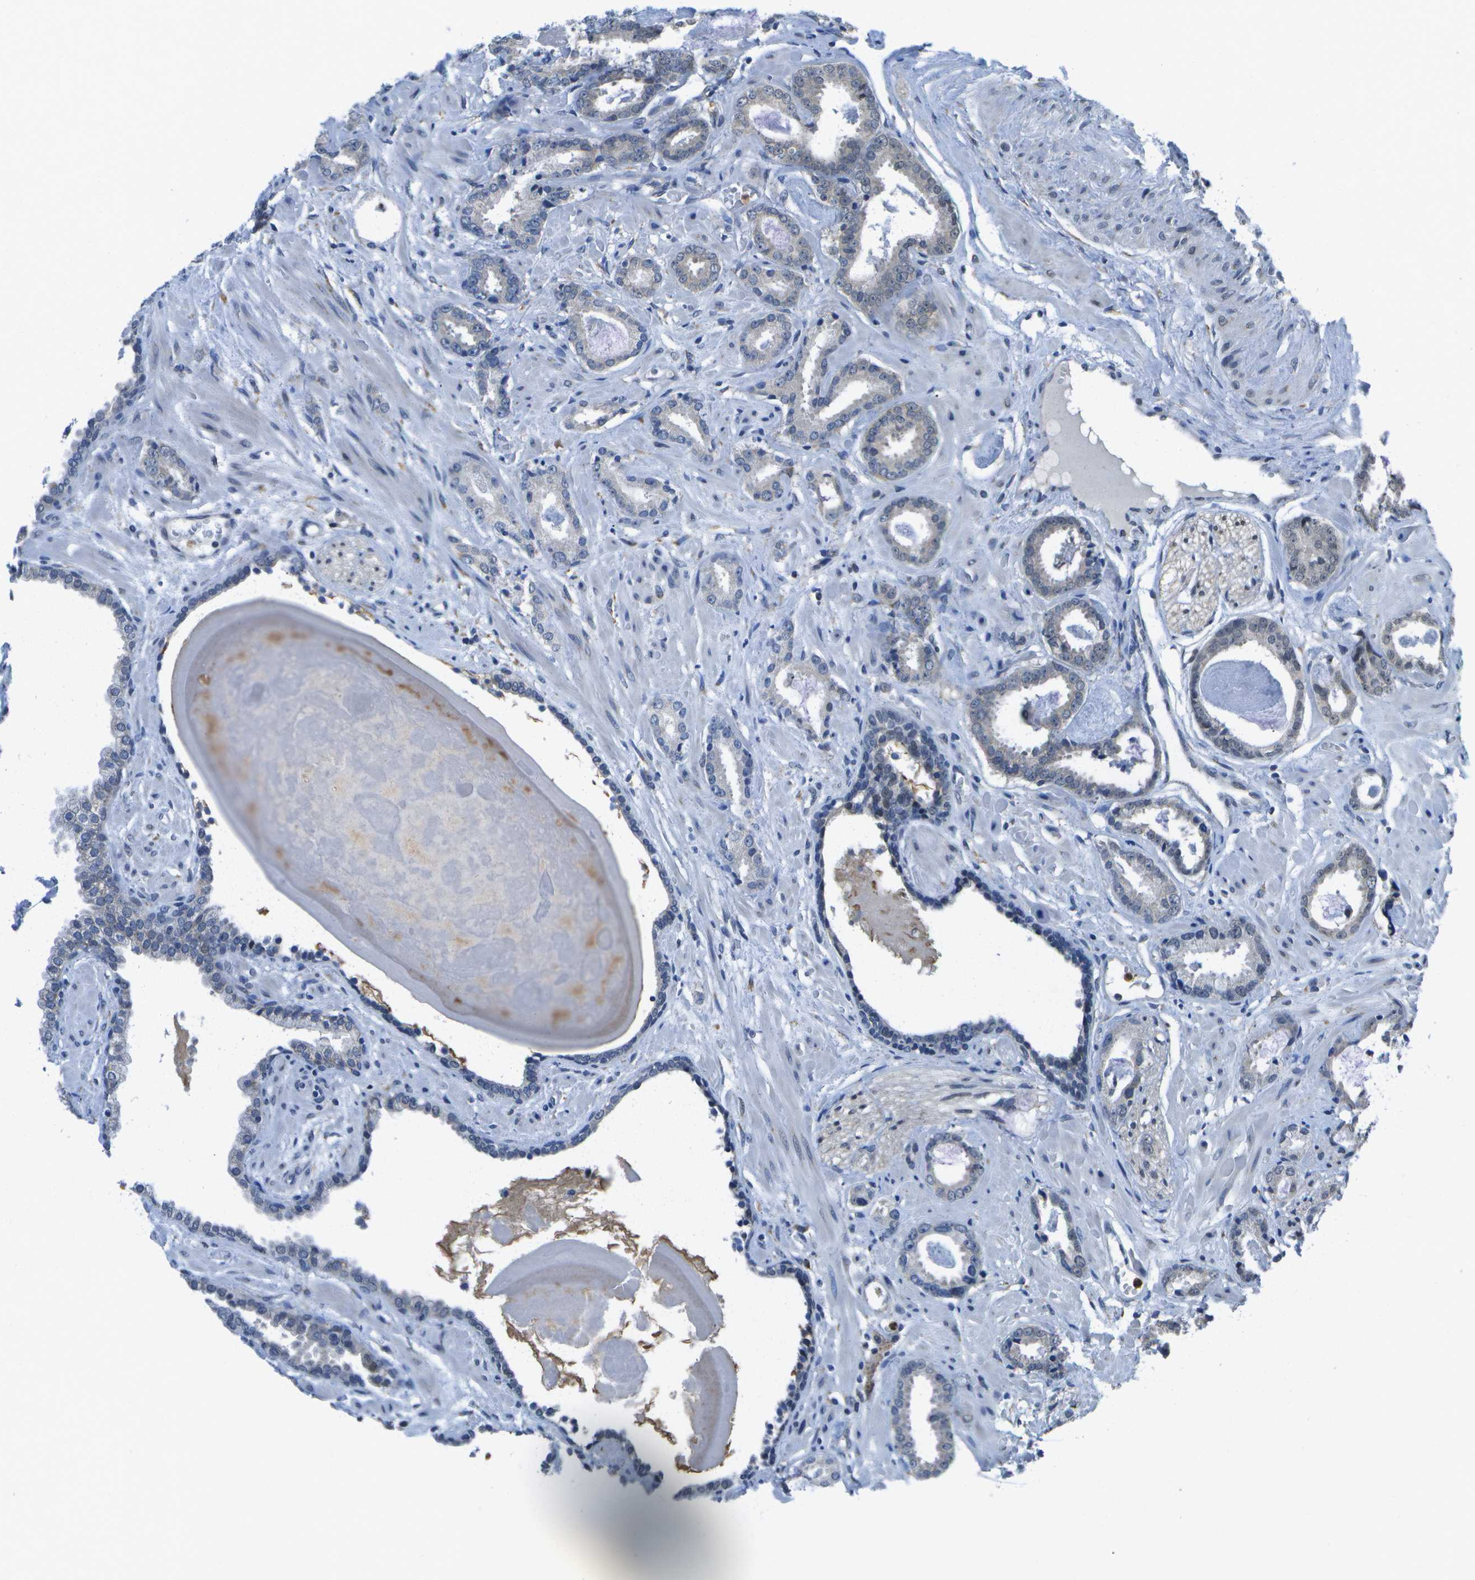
{"staining": {"intensity": "negative", "quantity": "none", "location": "none"}, "tissue": "prostate cancer", "cell_type": "Tumor cells", "image_type": "cancer", "snomed": [{"axis": "morphology", "description": "Adenocarcinoma, Low grade"}, {"axis": "topography", "description": "Prostate"}], "caption": "Prostate cancer (low-grade adenocarcinoma) stained for a protein using immunohistochemistry displays no staining tumor cells.", "gene": "DSE", "patient": {"sex": "male", "age": 53}}